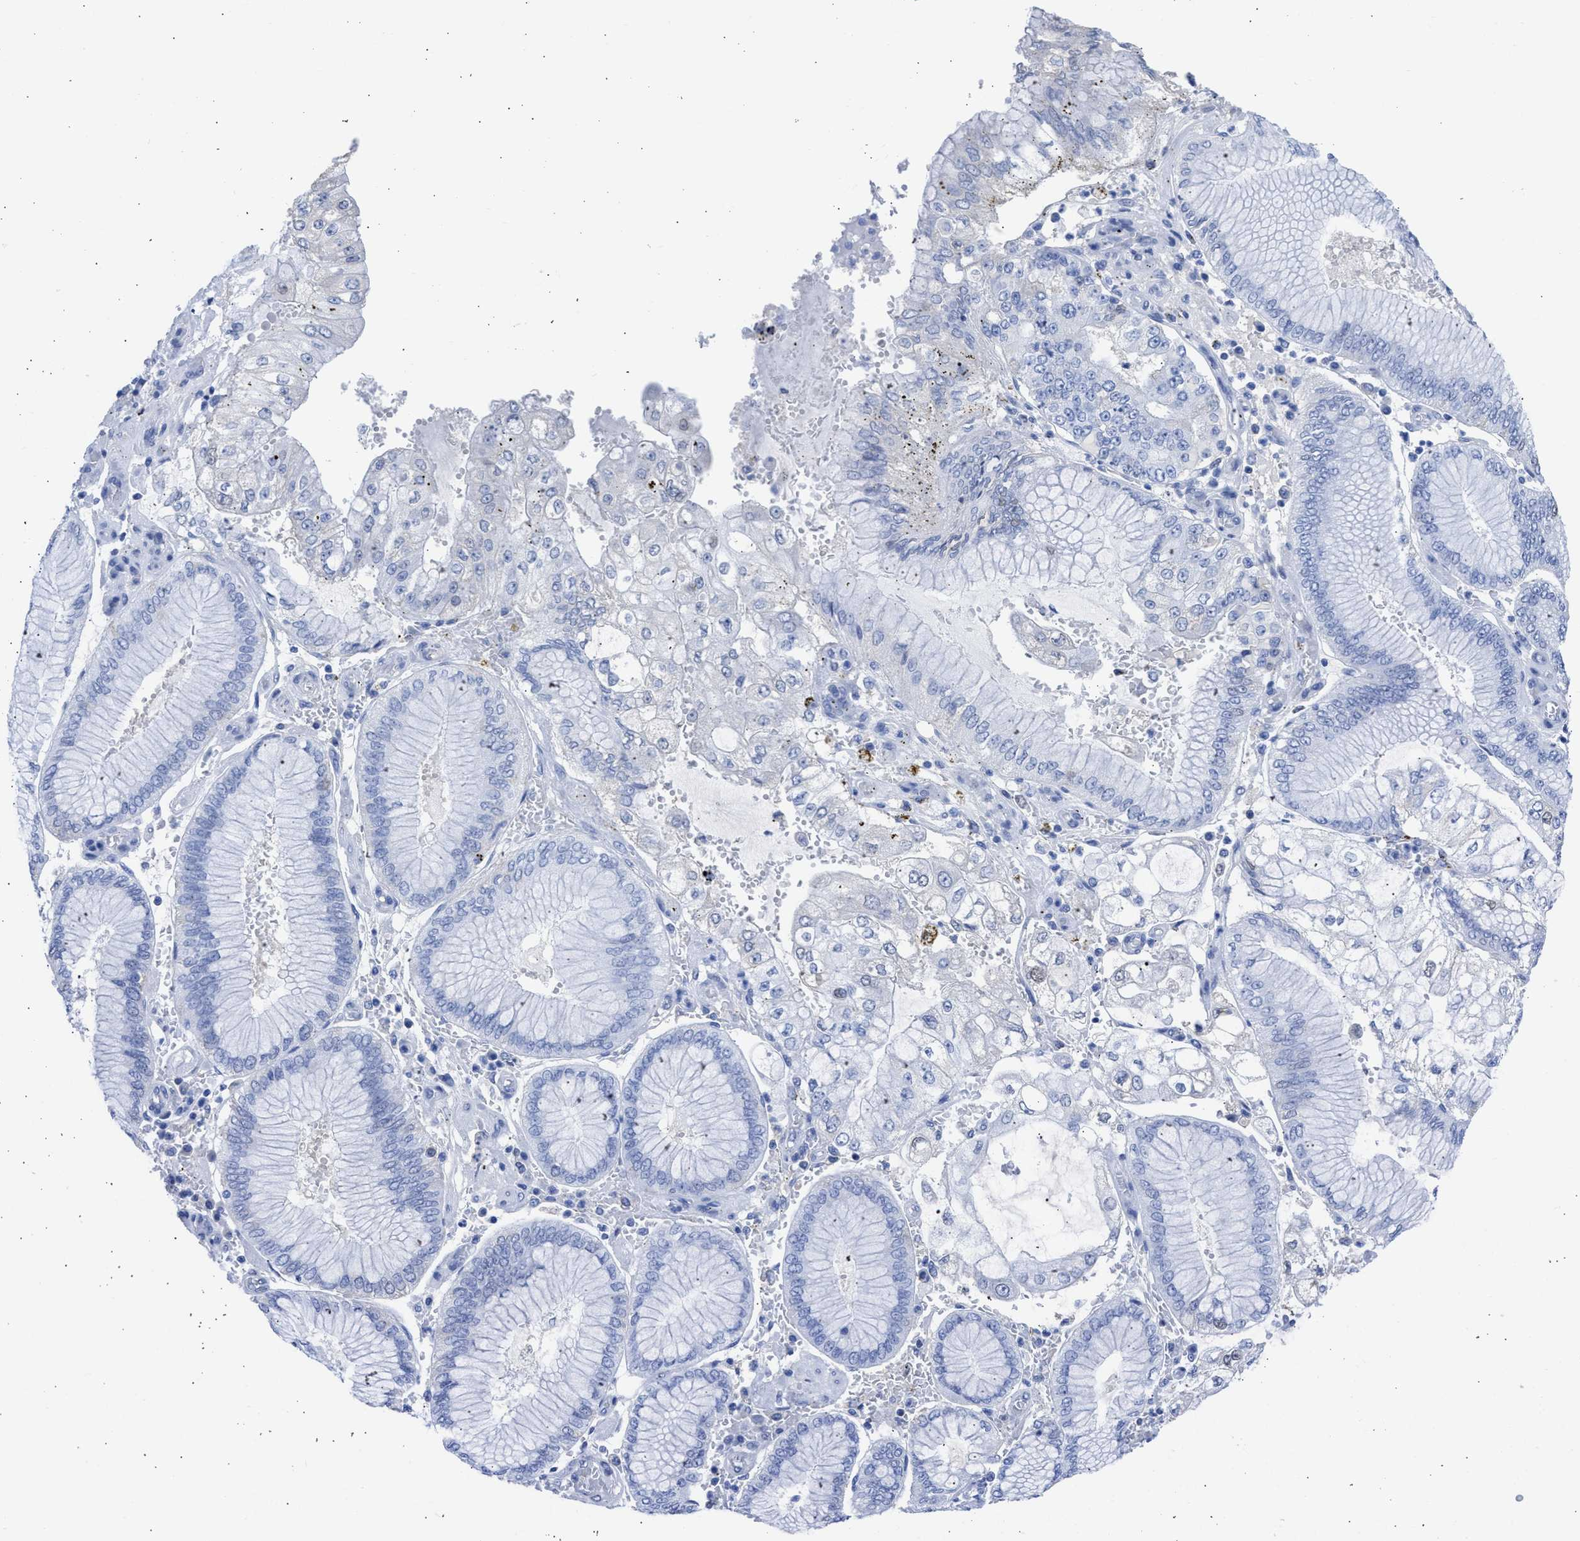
{"staining": {"intensity": "negative", "quantity": "none", "location": "none"}, "tissue": "stomach cancer", "cell_type": "Tumor cells", "image_type": "cancer", "snomed": [{"axis": "morphology", "description": "Adenocarcinoma, NOS"}, {"axis": "topography", "description": "Stomach"}], "caption": "Stomach cancer (adenocarcinoma) stained for a protein using IHC exhibits no positivity tumor cells.", "gene": "RSPH1", "patient": {"sex": "male", "age": 76}}